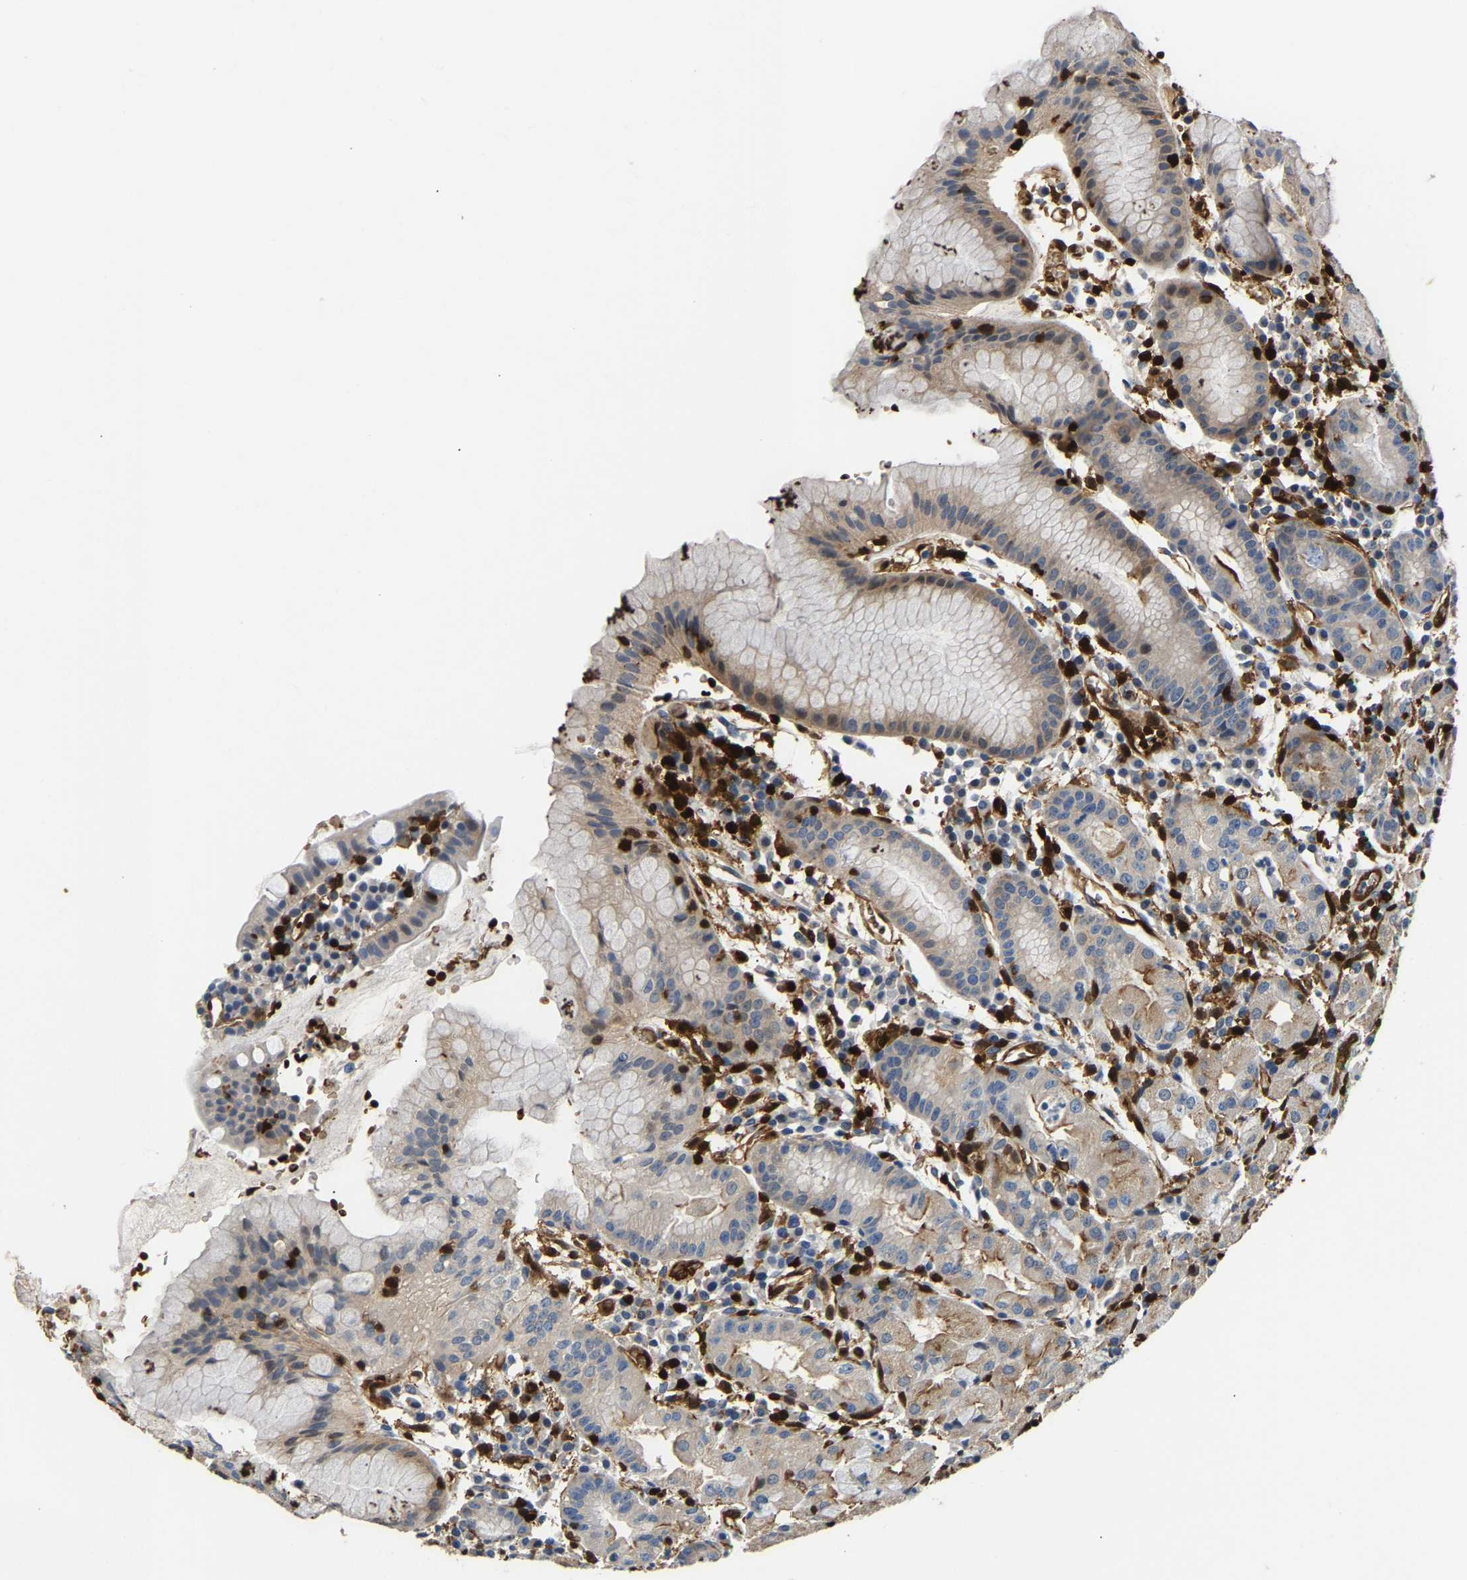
{"staining": {"intensity": "weak", "quantity": "<25%", "location": "cytoplasmic/membranous"}, "tissue": "stomach", "cell_type": "Glandular cells", "image_type": "normal", "snomed": [{"axis": "morphology", "description": "Normal tissue, NOS"}, {"axis": "topography", "description": "Stomach"}, {"axis": "topography", "description": "Stomach, lower"}], "caption": "Immunohistochemical staining of normal human stomach exhibits no significant staining in glandular cells.", "gene": "GIMAP7", "patient": {"sex": "female", "age": 75}}